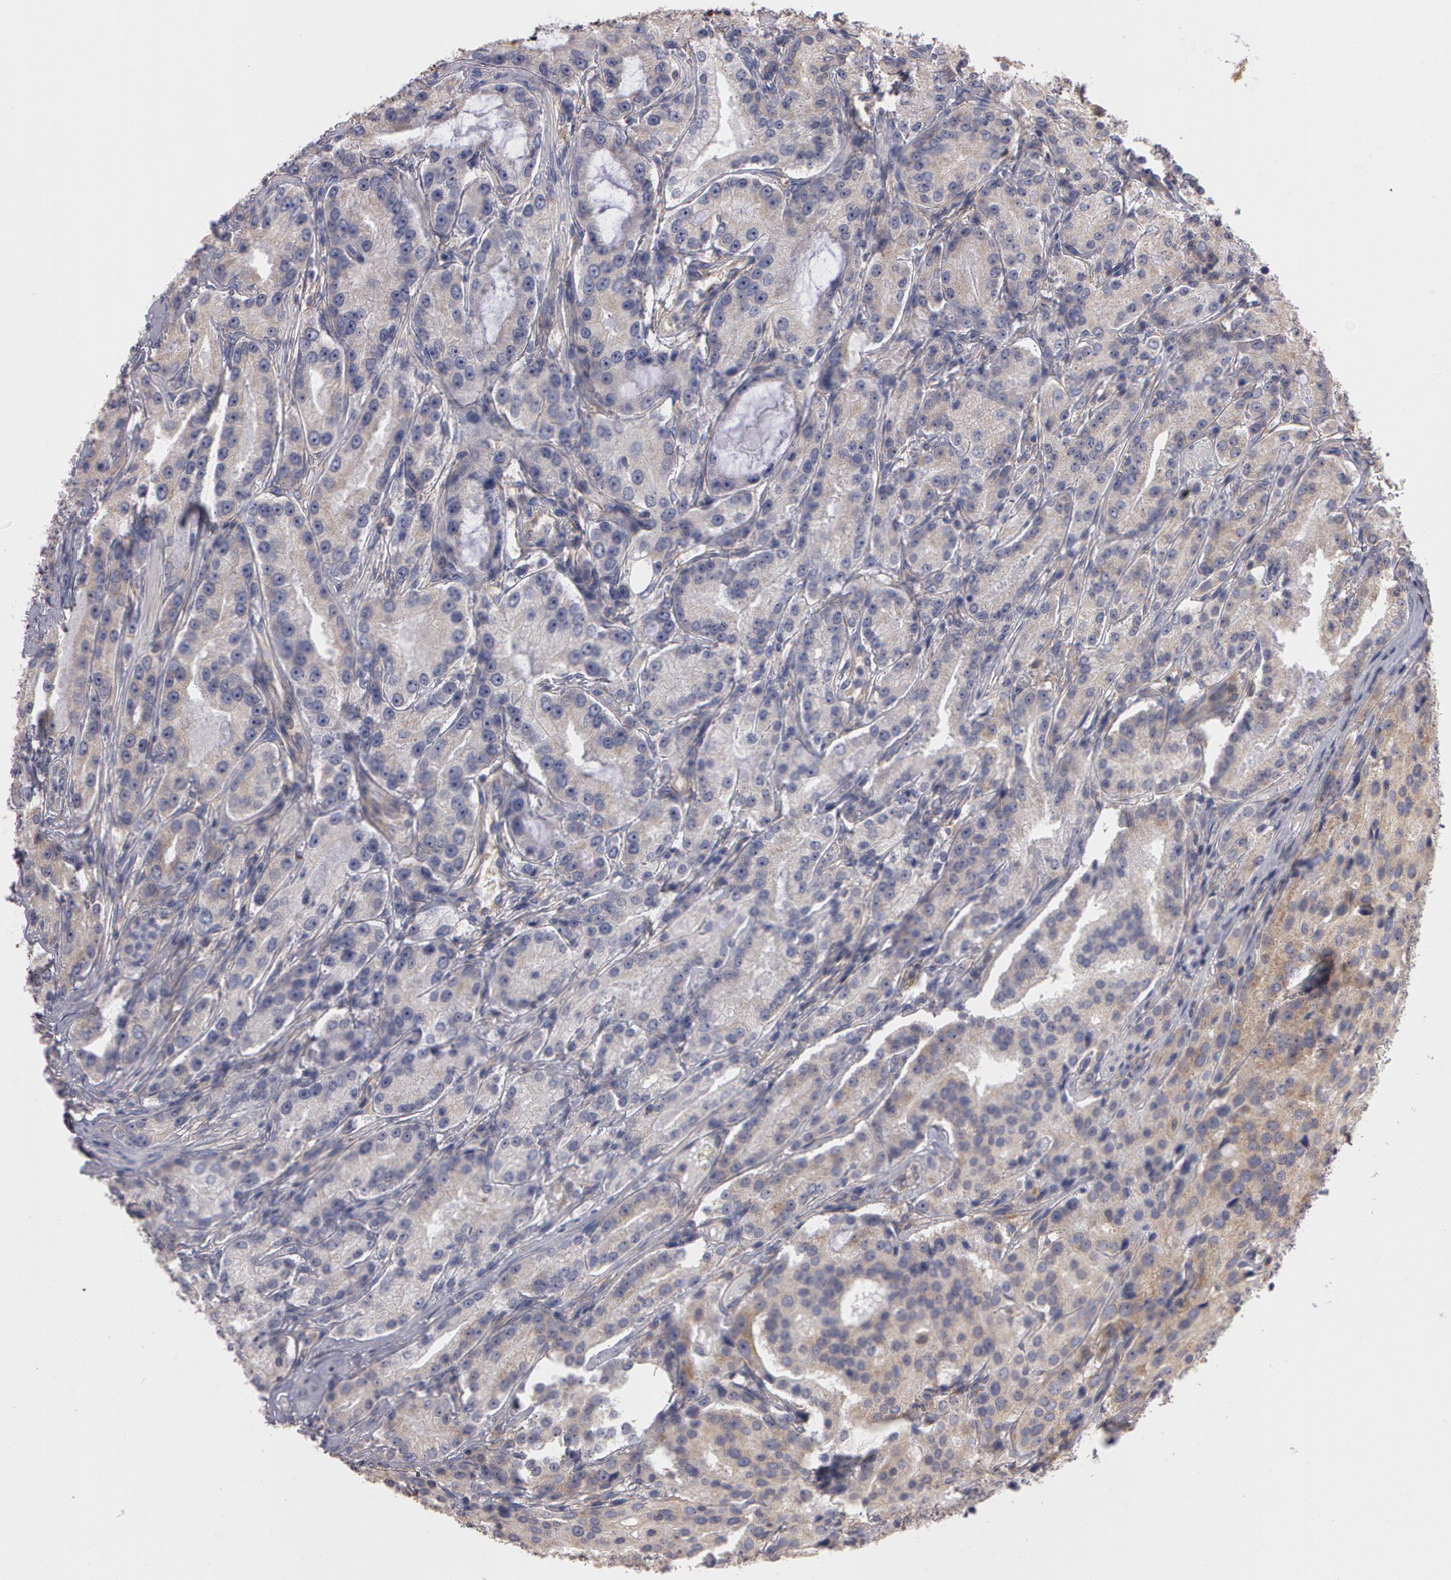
{"staining": {"intensity": "weak", "quantity": ">75%", "location": "cytoplasmic/membranous"}, "tissue": "prostate cancer", "cell_type": "Tumor cells", "image_type": "cancer", "snomed": [{"axis": "morphology", "description": "Adenocarcinoma, Medium grade"}, {"axis": "topography", "description": "Prostate"}], "caption": "Adenocarcinoma (medium-grade) (prostate) tissue reveals weak cytoplasmic/membranous expression in about >75% of tumor cells, visualized by immunohistochemistry. (DAB IHC with brightfield microscopy, high magnification).", "gene": "NEK9", "patient": {"sex": "male", "age": 72}}